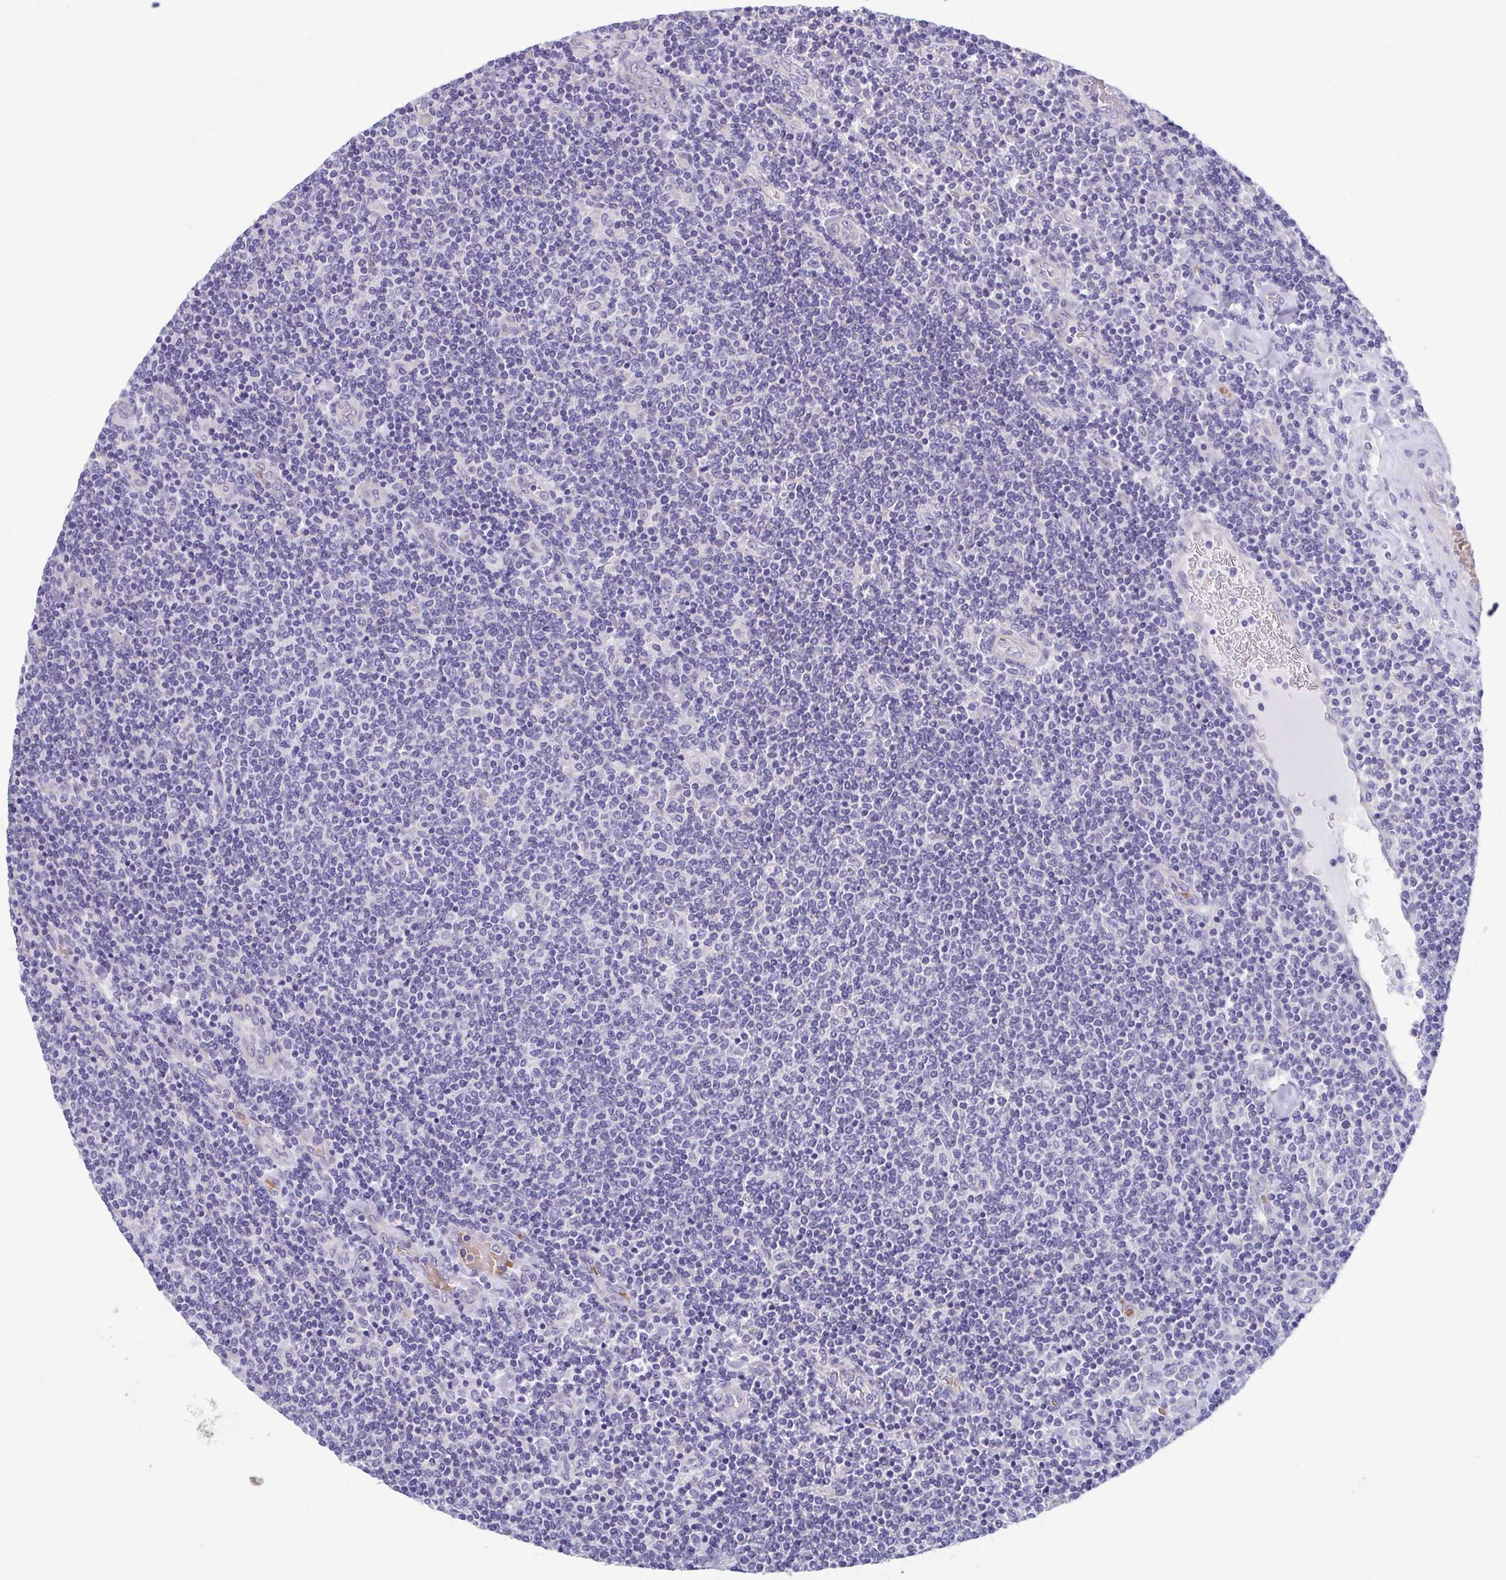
{"staining": {"intensity": "negative", "quantity": "none", "location": "none"}, "tissue": "lymphoma", "cell_type": "Tumor cells", "image_type": "cancer", "snomed": [{"axis": "morphology", "description": "Malignant lymphoma, non-Hodgkin's type, Low grade"}, {"axis": "topography", "description": "Lymph node"}], "caption": "Immunohistochemical staining of low-grade malignant lymphoma, non-Hodgkin's type shows no significant positivity in tumor cells.", "gene": "MORC4", "patient": {"sex": "male", "age": 52}}